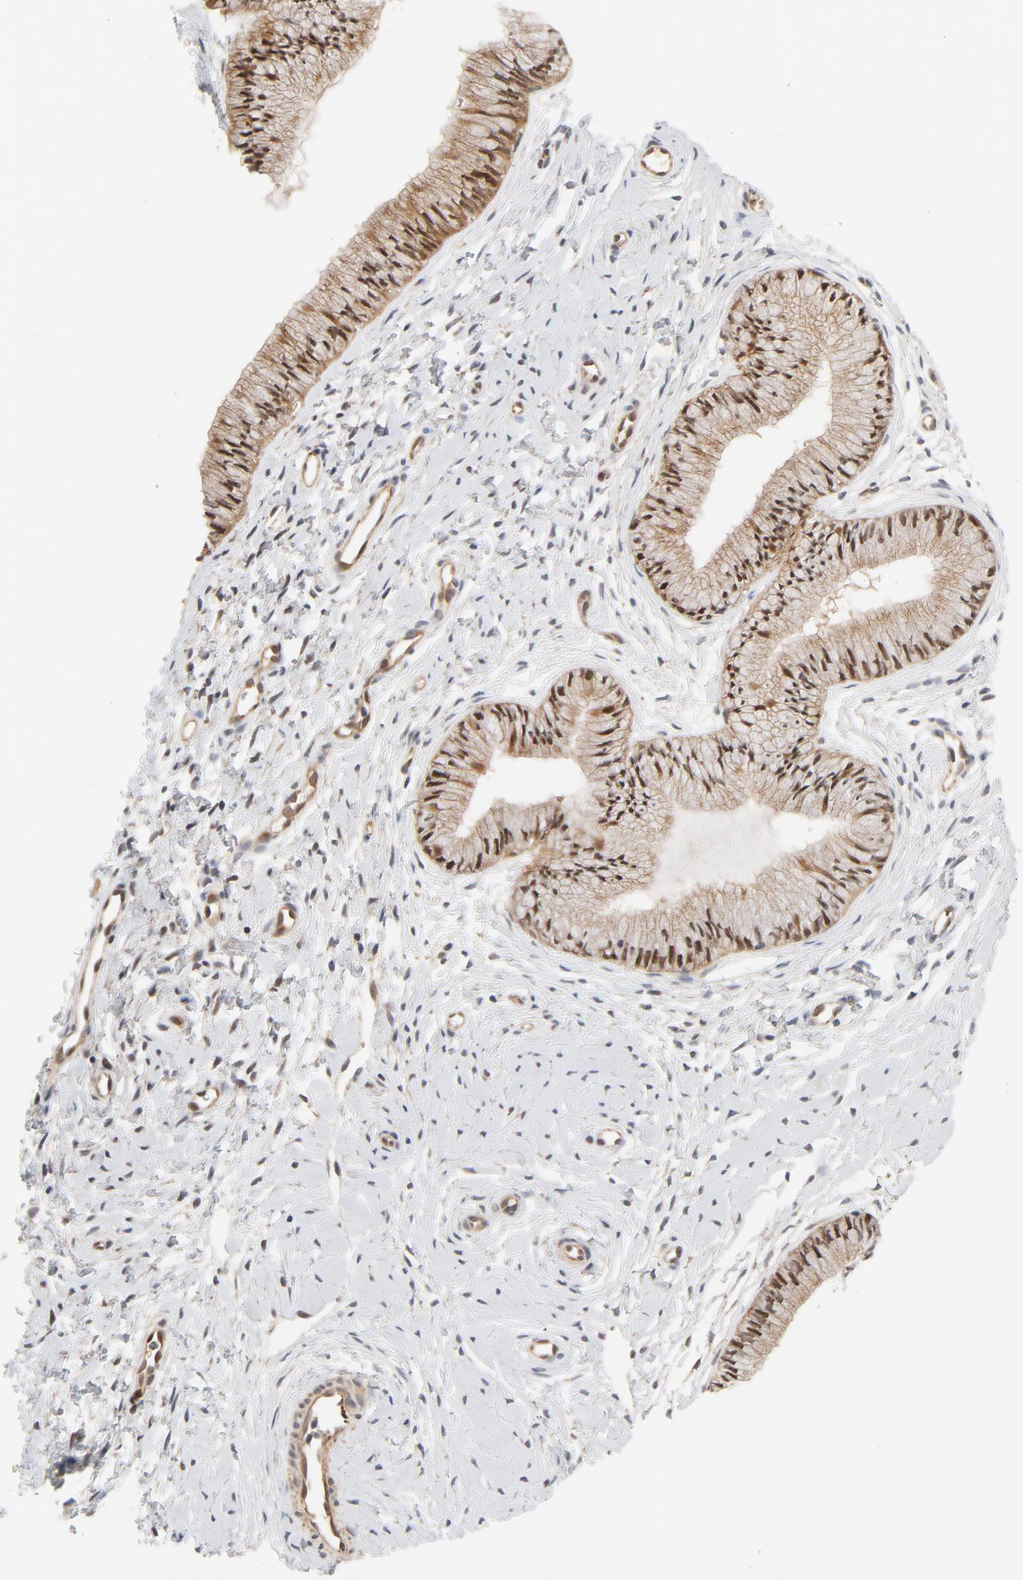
{"staining": {"intensity": "moderate", "quantity": ">75%", "location": "cytoplasmic/membranous"}, "tissue": "cervix", "cell_type": "Glandular cells", "image_type": "normal", "snomed": [{"axis": "morphology", "description": "Normal tissue, NOS"}, {"axis": "topography", "description": "Cervix"}], "caption": "Cervix stained for a protein exhibits moderate cytoplasmic/membranous positivity in glandular cells. (Brightfield microscopy of DAB IHC at high magnification).", "gene": "EIF4E", "patient": {"sex": "female", "age": 46}}